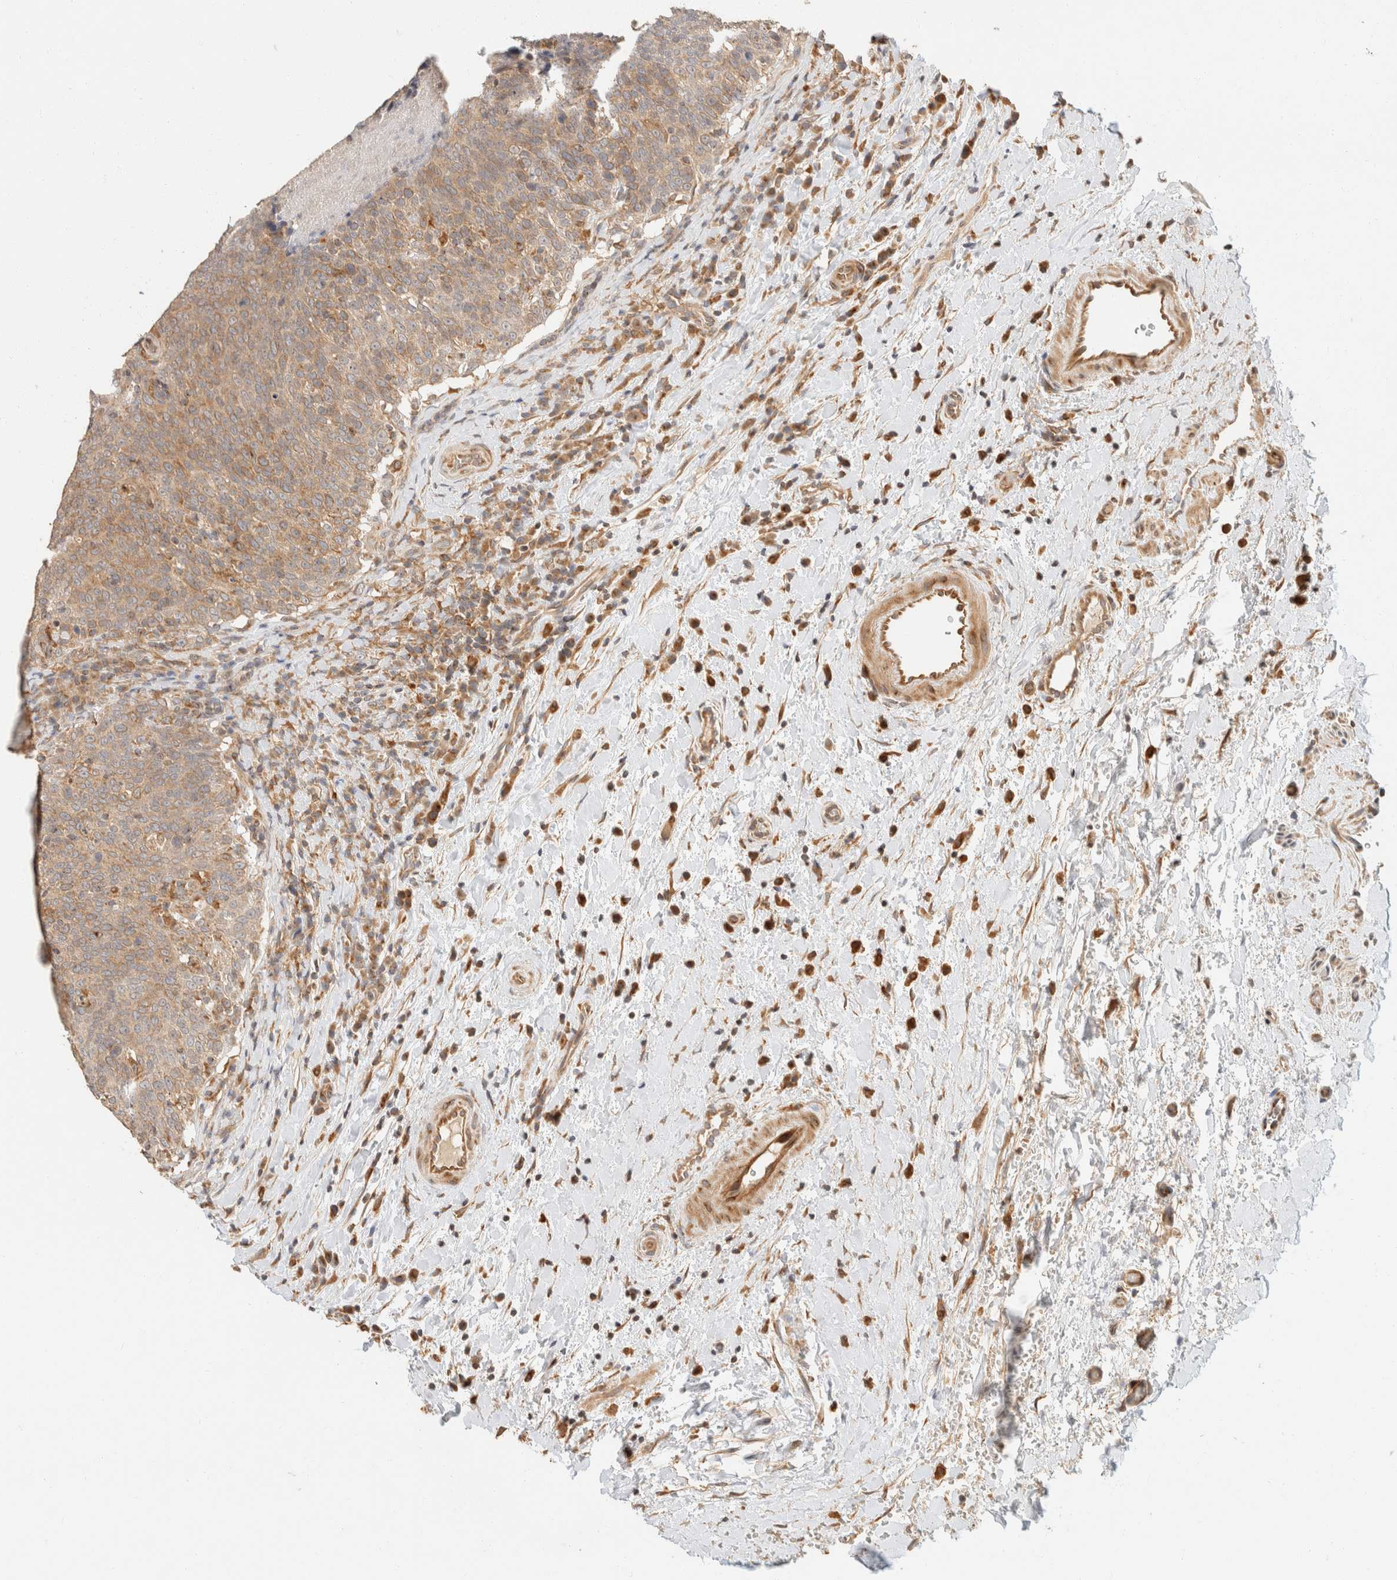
{"staining": {"intensity": "moderate", "quantity": ">75%", "location": "cytoplasmic/membranous"}, "tissue": "head and neck cancer", "cell_type": "Tumor cells", "image_type": "cancer", "snomed": [{"axis": "morphology", "description": "Squamous cell carcinoma, NOS"}, {"axis": "morphology", "description": "Squamous cell carcinoma, metastatic, NOS"}, {"axis": "topography", "description": "Lymph node"}, {"axis": "topography", "description": "Head-Neck"}], "caption": "A photomicrograph of human head and neck squamous cell carcinoma stained for a protein exhibits moderate cytoplasmic/membranous brown staining in tumor cells. The staining was performed using DAB (3,3'-diaminobenzidine), with brown indicating positive protein expression. Nuclei are stained blue with hematoxylin.", "gene": "TACC1", "patient": {"sex": "male", "age": 62}}